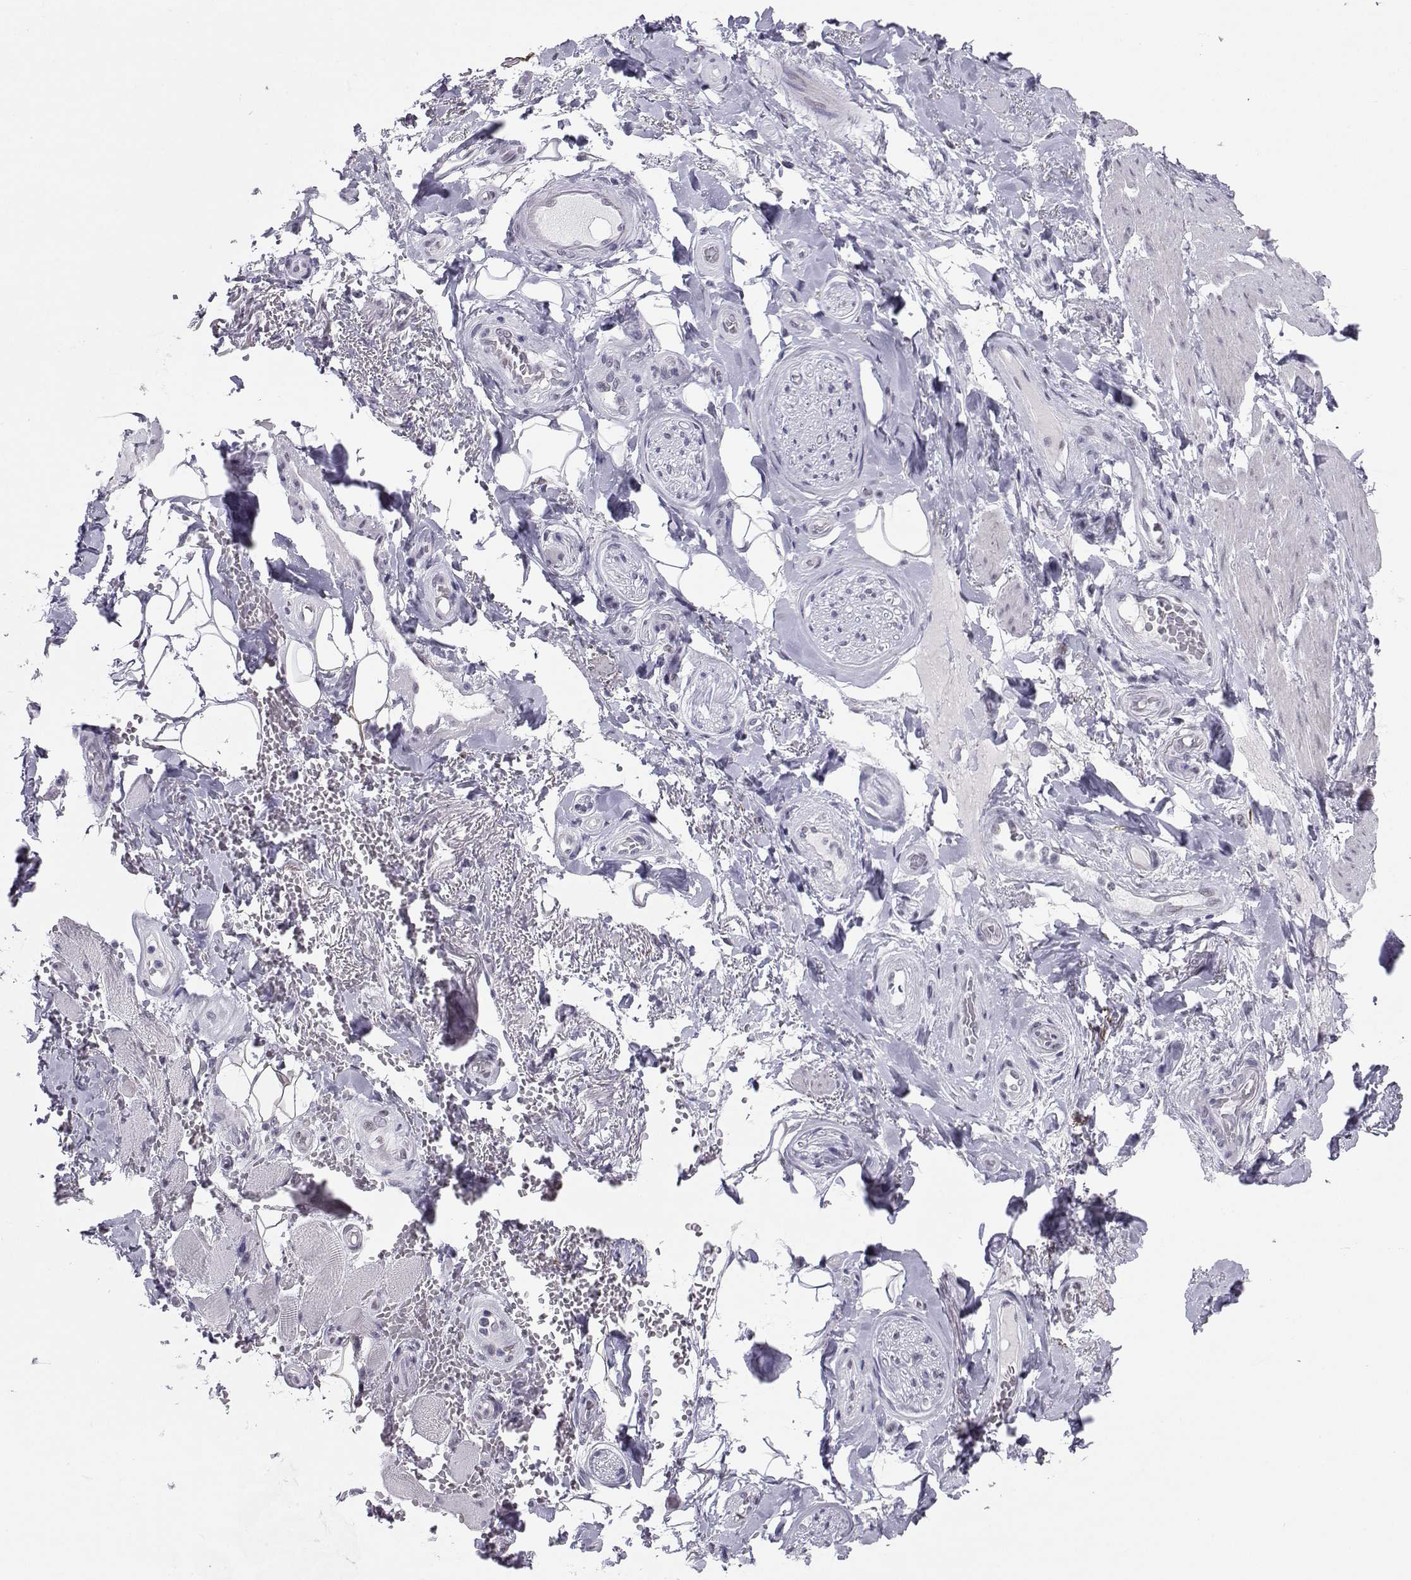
{"staining": {"intensity": "negative", "quantity": "none", "location": "none"}, "tissue": "adipose tissue", "cell_type": "Adipocytes", "image_type": "normal", "snomed": [{"axis": "morphology", "description": "Normal tissue, NOS"}, {"axis": "topography", "description": "Anal"}, {"axis": "topography", "description": "Peripheral nerve tissue"}], "caption": "The histopathology image displays no significant positivity in adipocytes of adipose tissue.", "gene": "LORICRIN", "patient": {"sex": "male", "age": 53}}